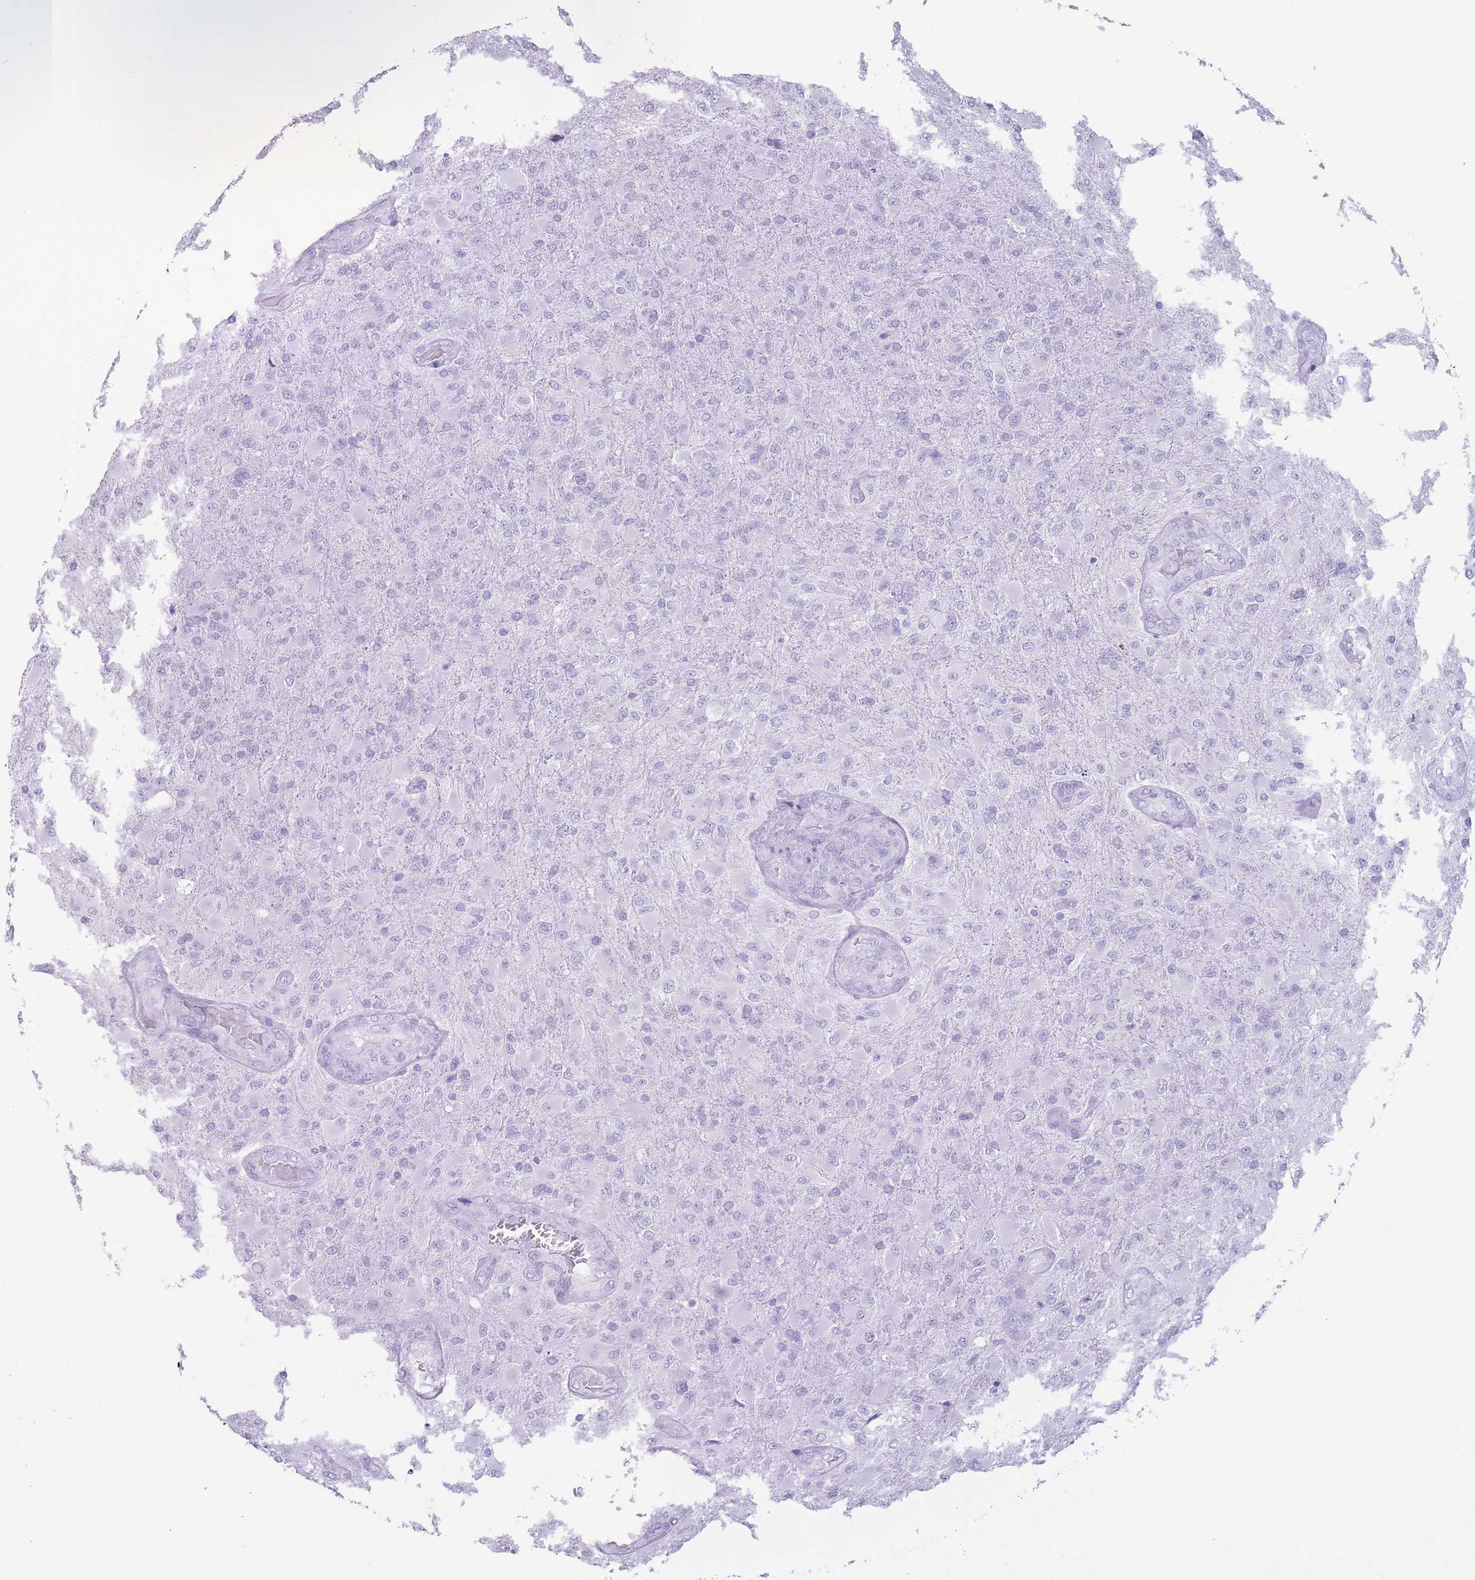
{"staining": {"intensity": "negative", "quantity": "none", "location": "none"}, "tissue": "glioma", "cell_type": "Tumor cells", "image_type": "cancer", "snomed": [{"axis": "morphology", "description": "Glioma, malignant, Low grade"}, {"axis": "topography", "description": "Brain"}], "caption": "Immunohistochemical staining of malignant glioma (low-grade) demonstrates no significant expression in tumor cells.", "gene": "OR4F21", "patient": {"sex": "male", "age": 65}}